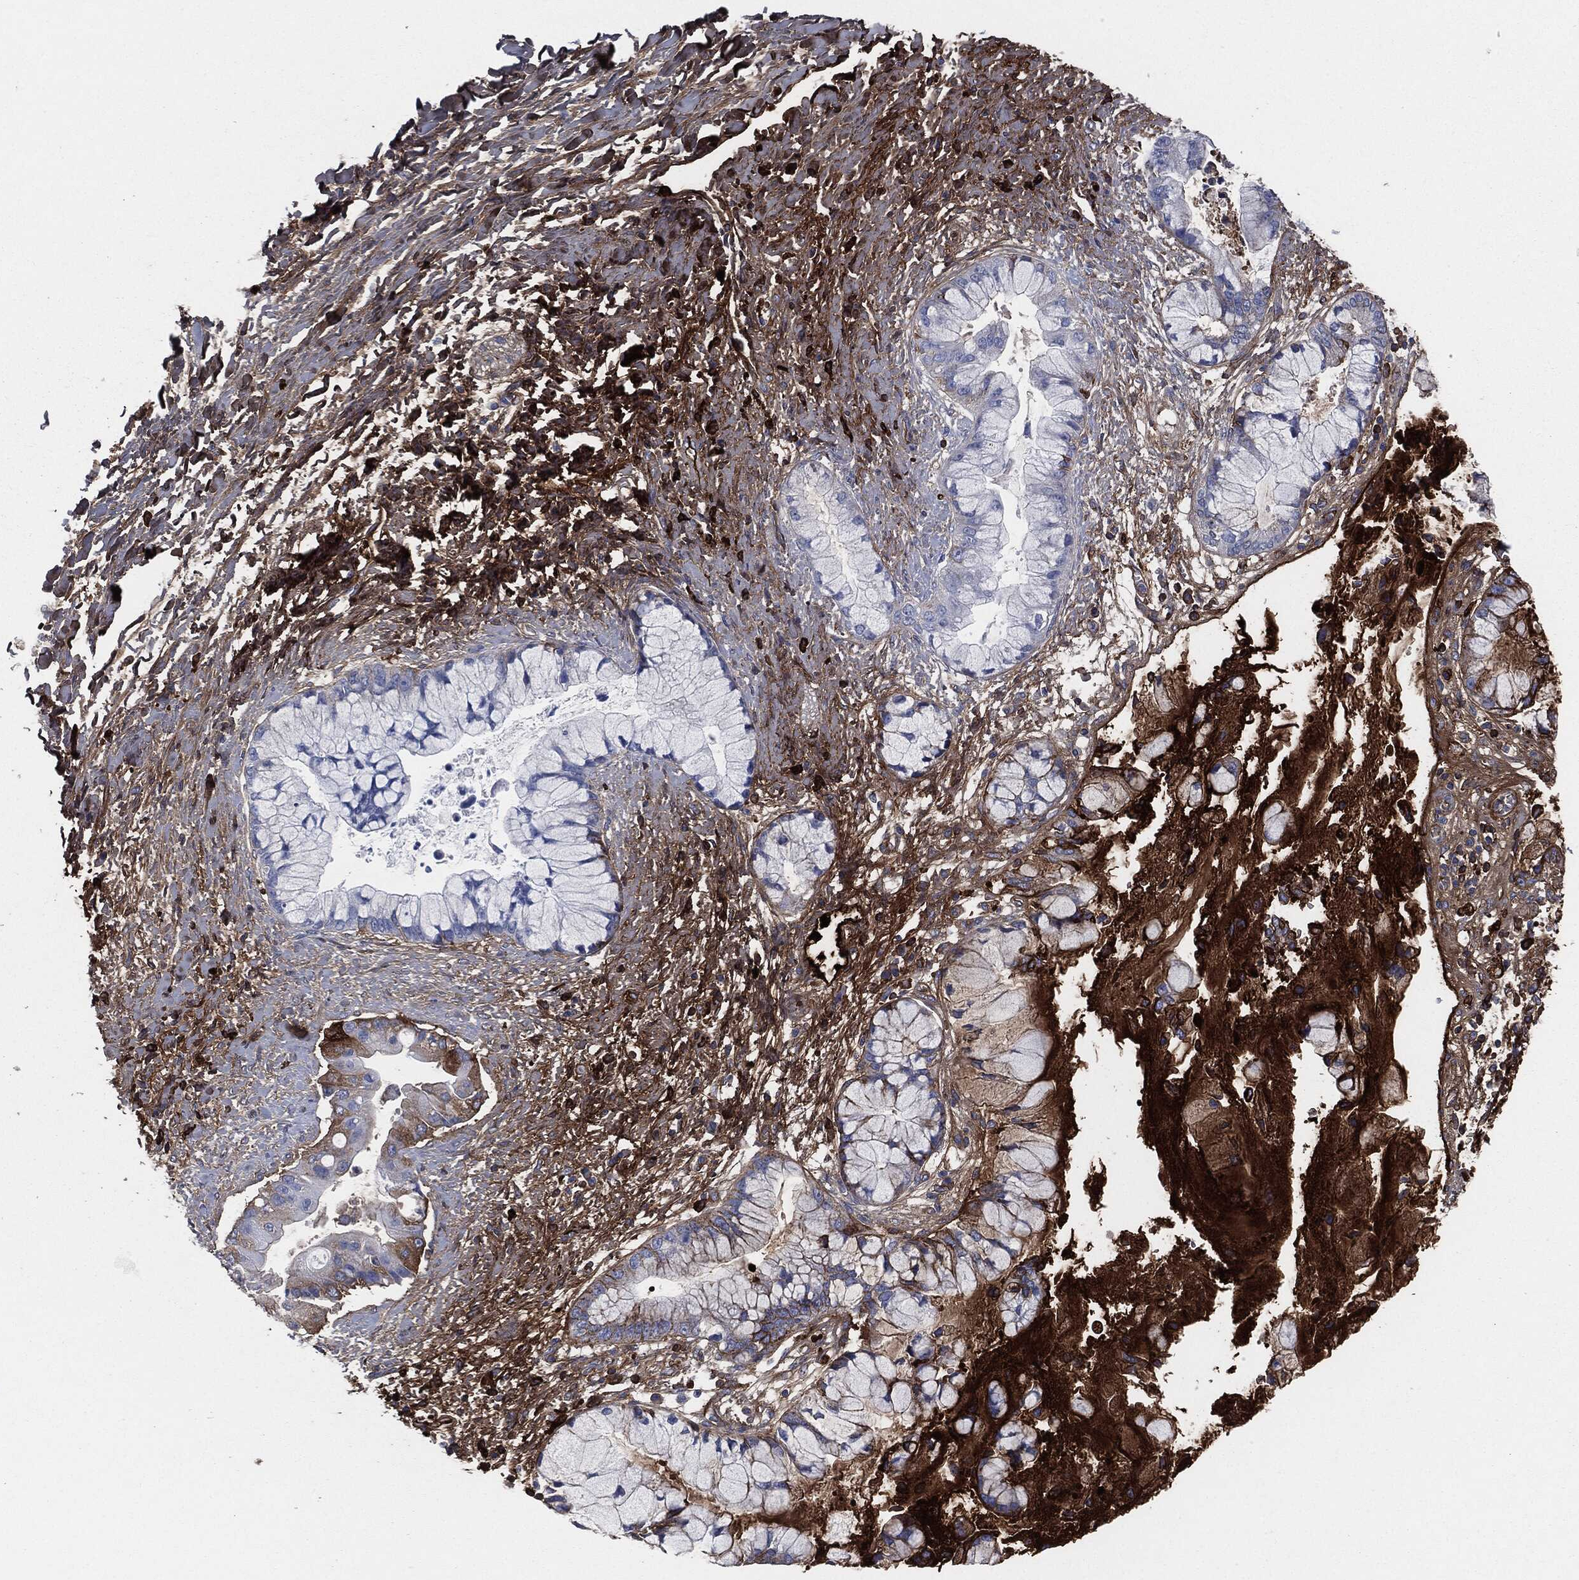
{"staining": {"intensity": "strong", "quantity": "<25%", "location": "cytoplasmic/membranous"}, "tissue": "liver cancer", "cell_type": "Tumor cells", "image_type": "cancer", "snomed": [{"axis": "morphology", "description": "Normal tissue, NOS"}, {"axis": "morphology", "description": "Cholangiocarcinoma"}, {"axis": "topography", "description": "Liver"}, {"axis": "topography", "description": "Peripheral nerve tissue"}], "caption": "A photomicrograph of cholangiocarcinoma (liver) stained for a protein reveals strong cytoplasmic/membranous brown staining in tumor cells.", "gene": "APOB", "patient": {"sex": "male", "age": 50}}